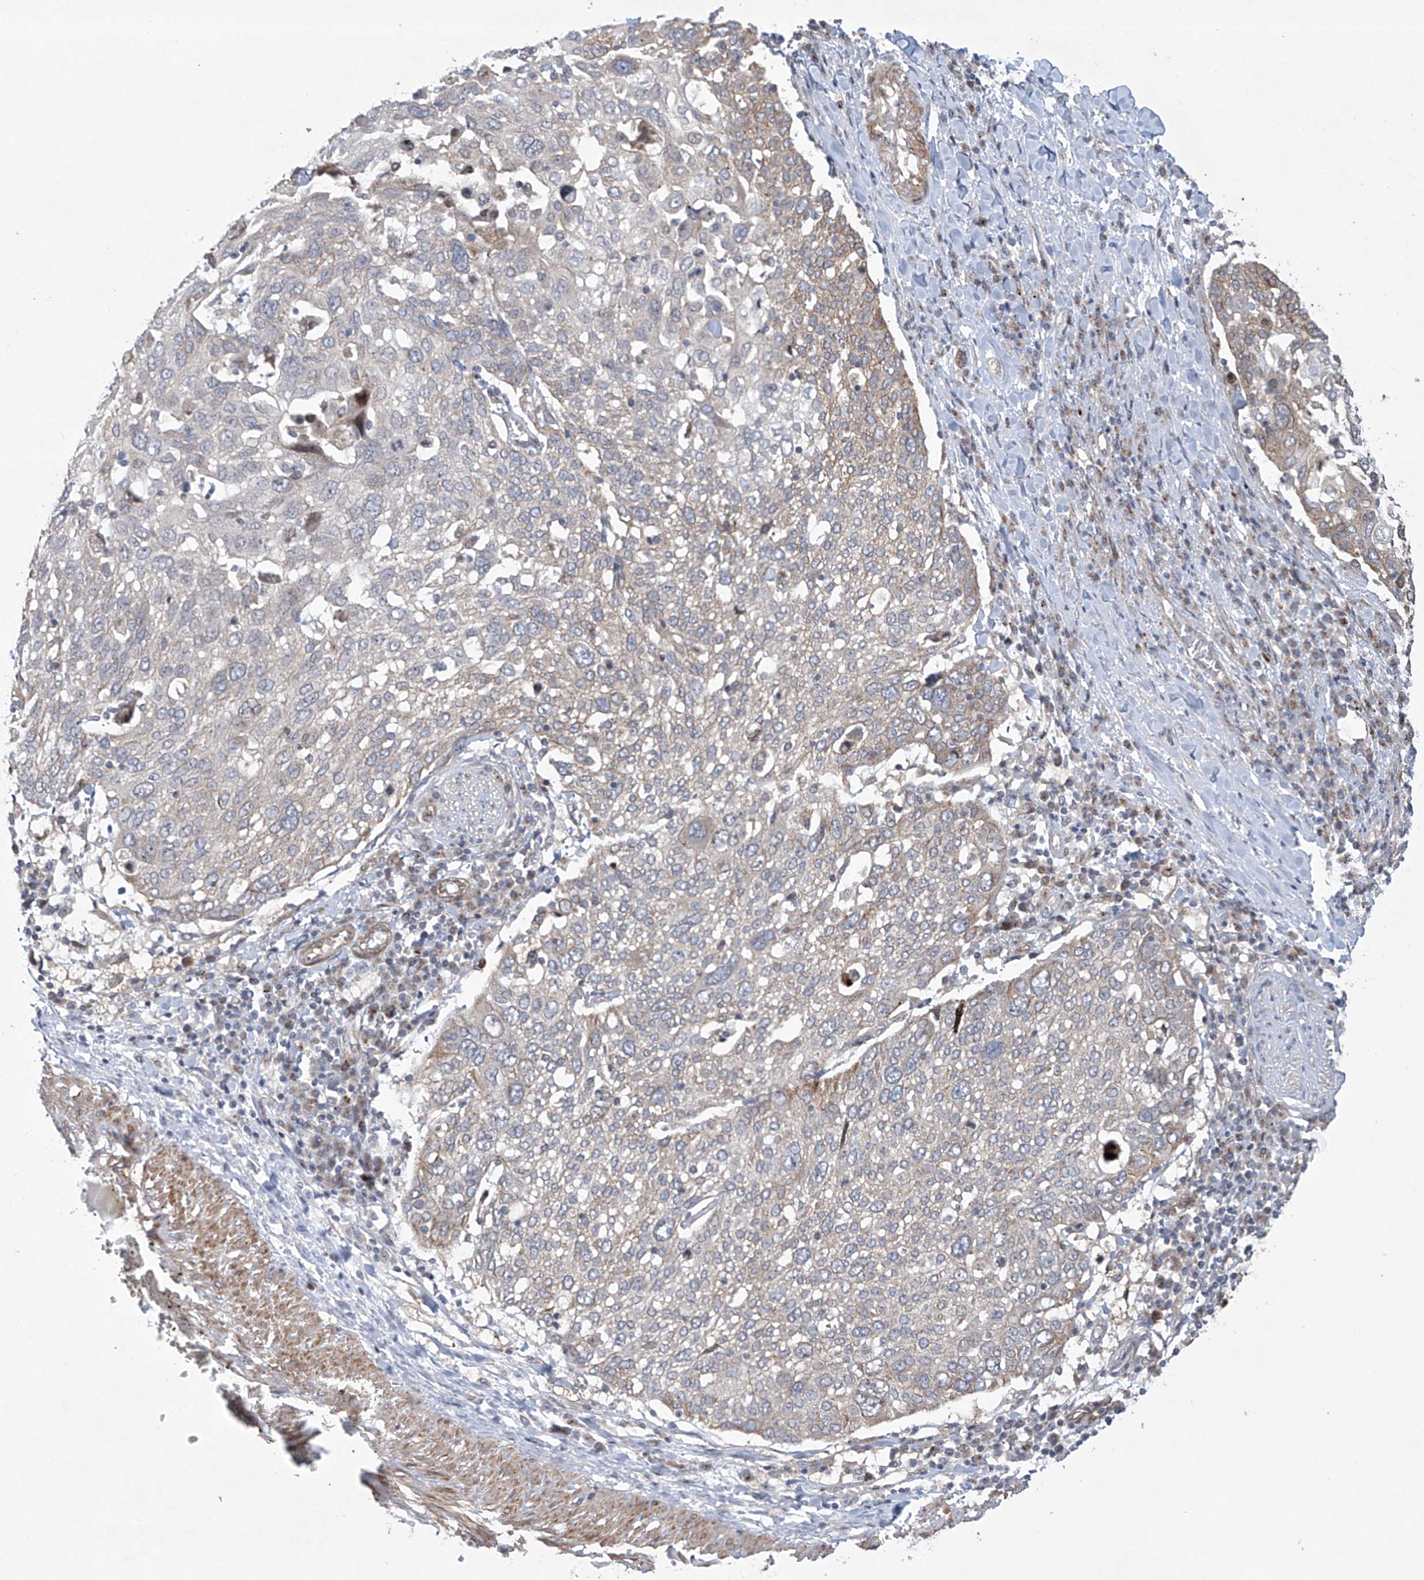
{"staining": {"intensity": "negative", "quantity": "none", "location": "none"}, "tissue": "lung cancer", "cell_type": "Tumor cells", "image_type": "cancer", "snomed": [{"axis": "morphology", "description": "Squamous cell carcinoma, NOS"}, {"axis": "topography", "description": "Lung"}], "caption": "Human squamous cell carcinoma (lung) stained for a protein using IHC displays no expression in tumor cells.", "gene": "KLC4", "patient": {"sex": "male", "age": 65}}